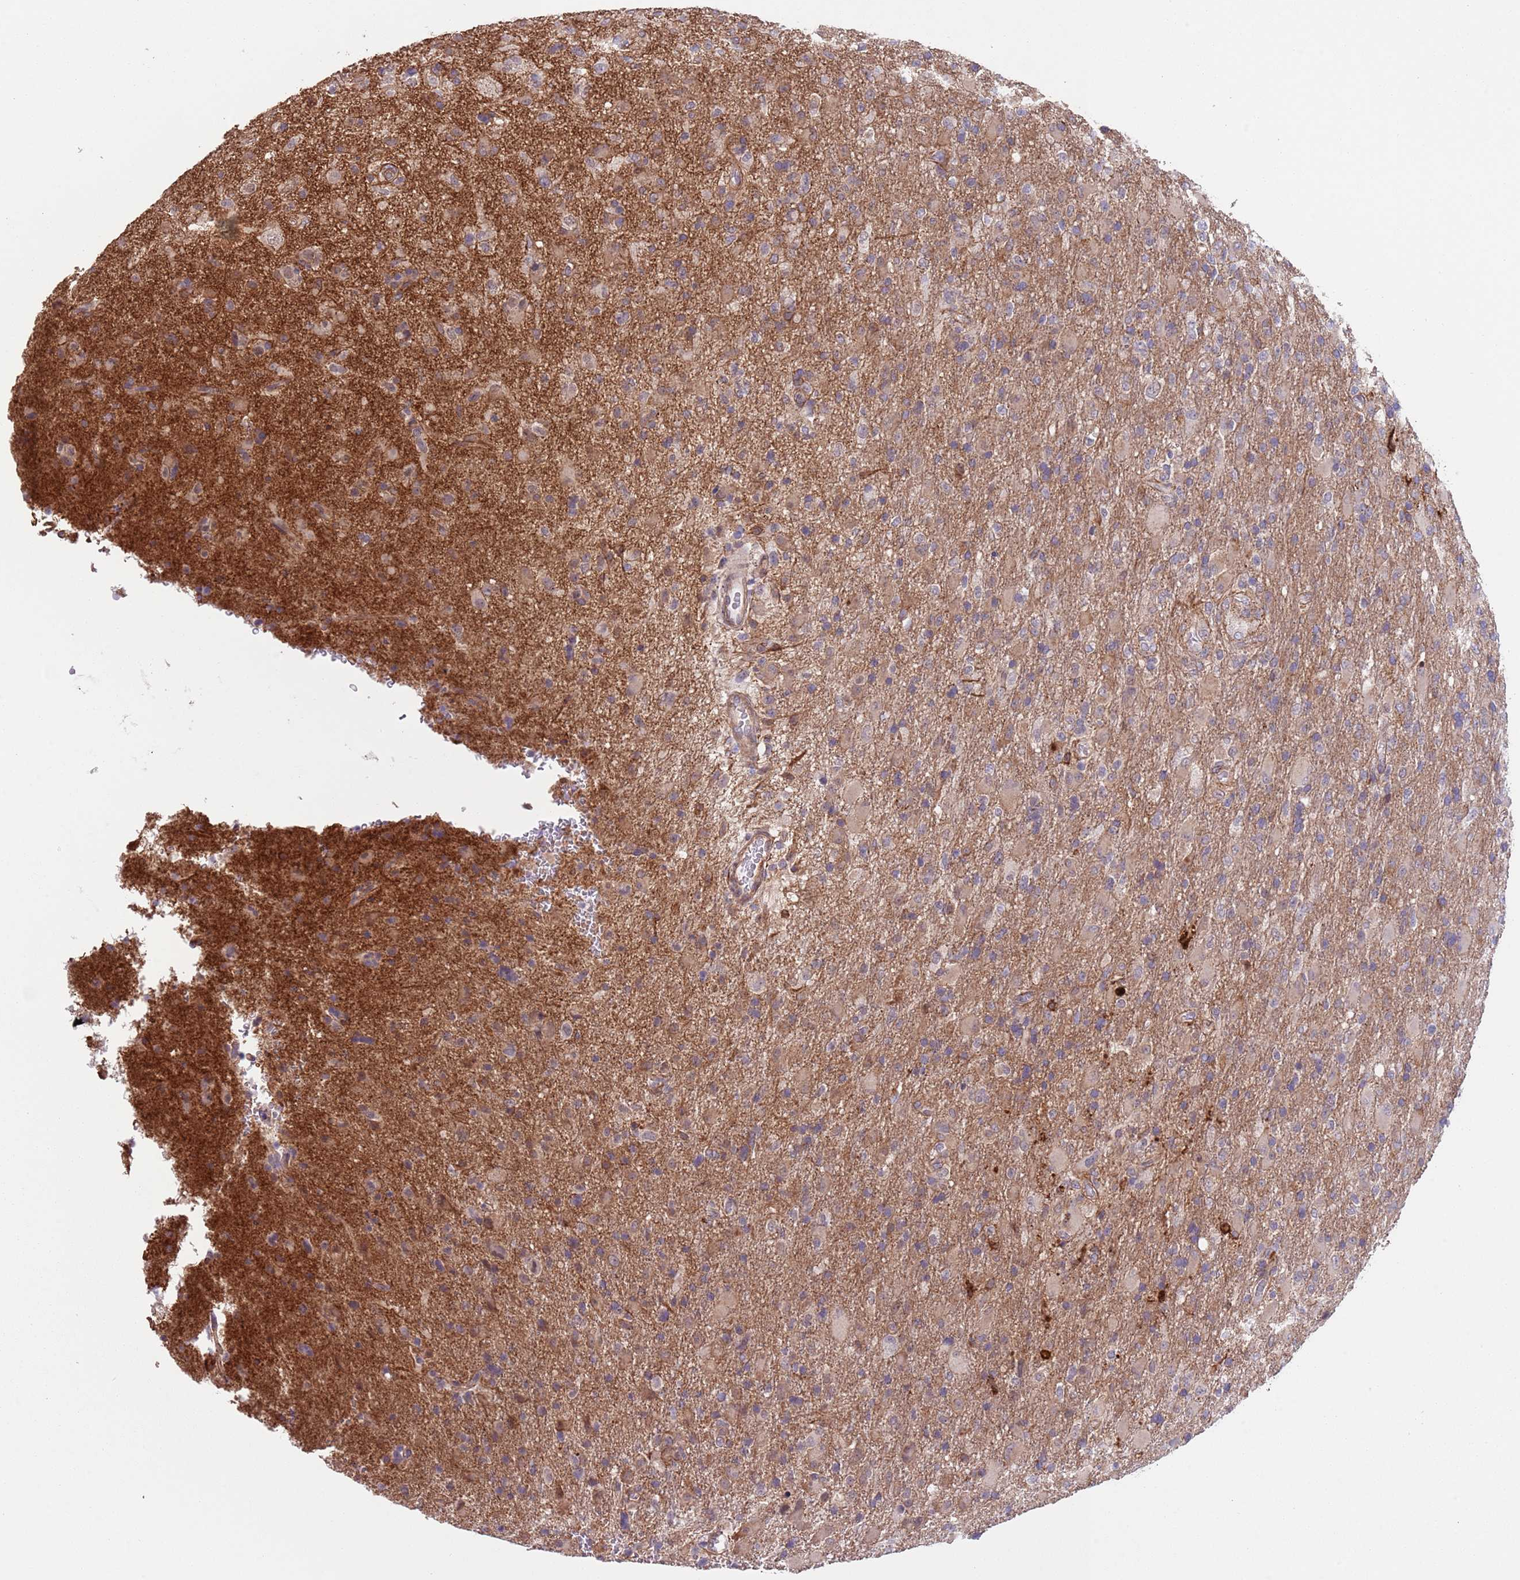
{"staining": {"intensity": "weak", "quantity": "25%-75%", "location": "cytoplasmic/membranous"}, "tissue": "glioma", "cell_type": "Tumor cells", "image_type": "cancer", "snomed": [{"axis": "morphology", "description": "Glioma, malignant, Low grade"}, {"axis": "topography", "description": "Brain"}], "caption": "This histopathology image exhibits IHC staining of glioma, with low weak cytoplasmic/membranous staining in about 25%-75% of tumor cells.", "gene": "CREBZF", "patient": {"sex": "male", "age": 65}}